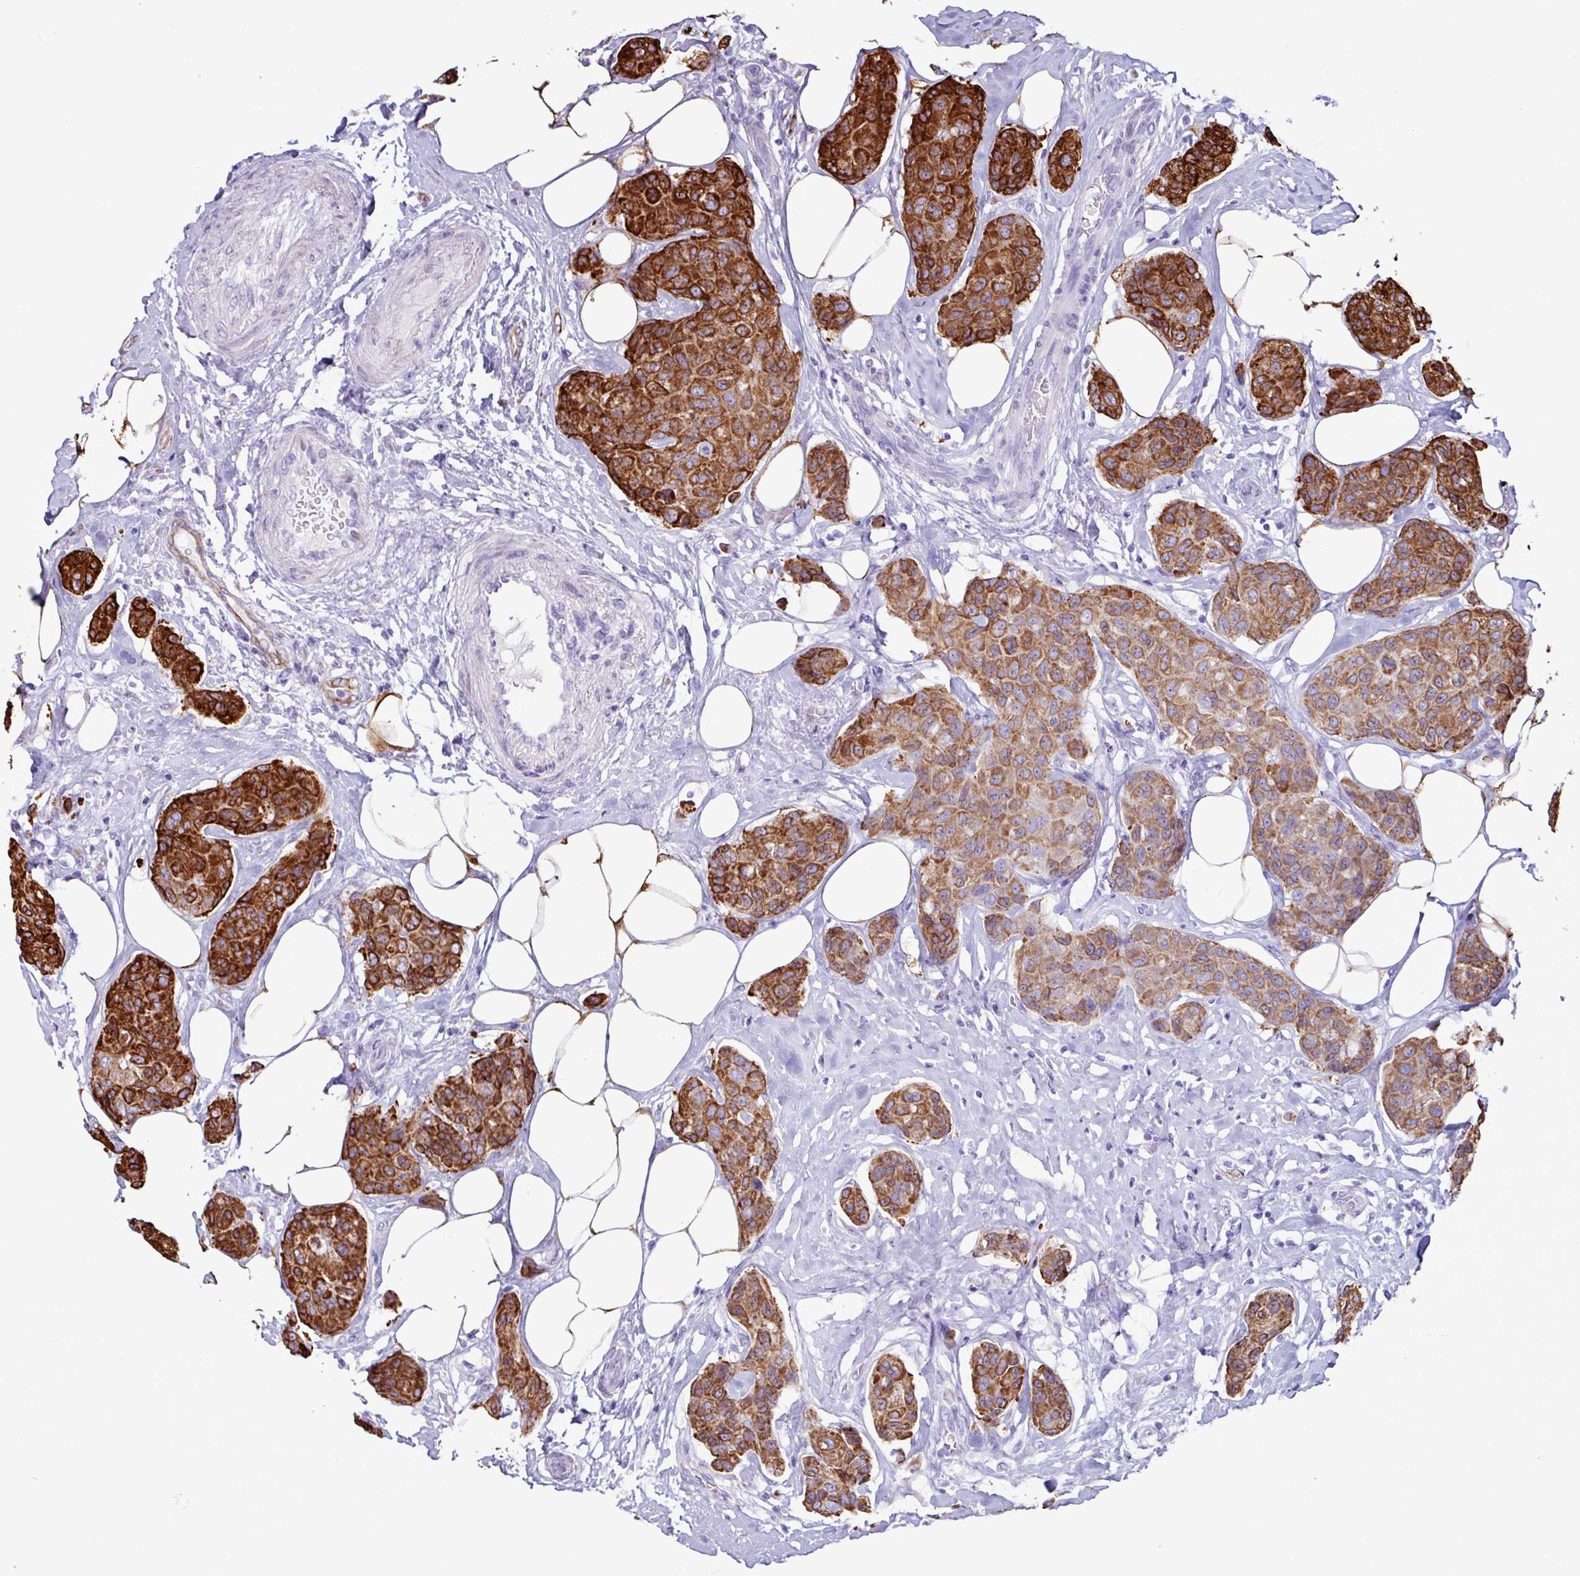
{"staining": {"intensity": "strong", "quantity": ">75%", "location": "cytoplasmic/membranous"}, "tissue": "breast cancer", "cell_type": "Tumor cells", "image_type": "cancer", "snomed": [{"axis": "morphology", "description": "Duct carcinoma"}, {"axis": "topography", "description": "Breast"}, {"axis": "topography", "description": "Lymph node"}], "caption": "IHC of breast invasive ductal carcinoma reveals high levels of strong cytoplasmic/membranous expression in approximately >75% of tumor cells.", "gene": "PPP1R35", "patient": {"sex": "female", "age": 80}}